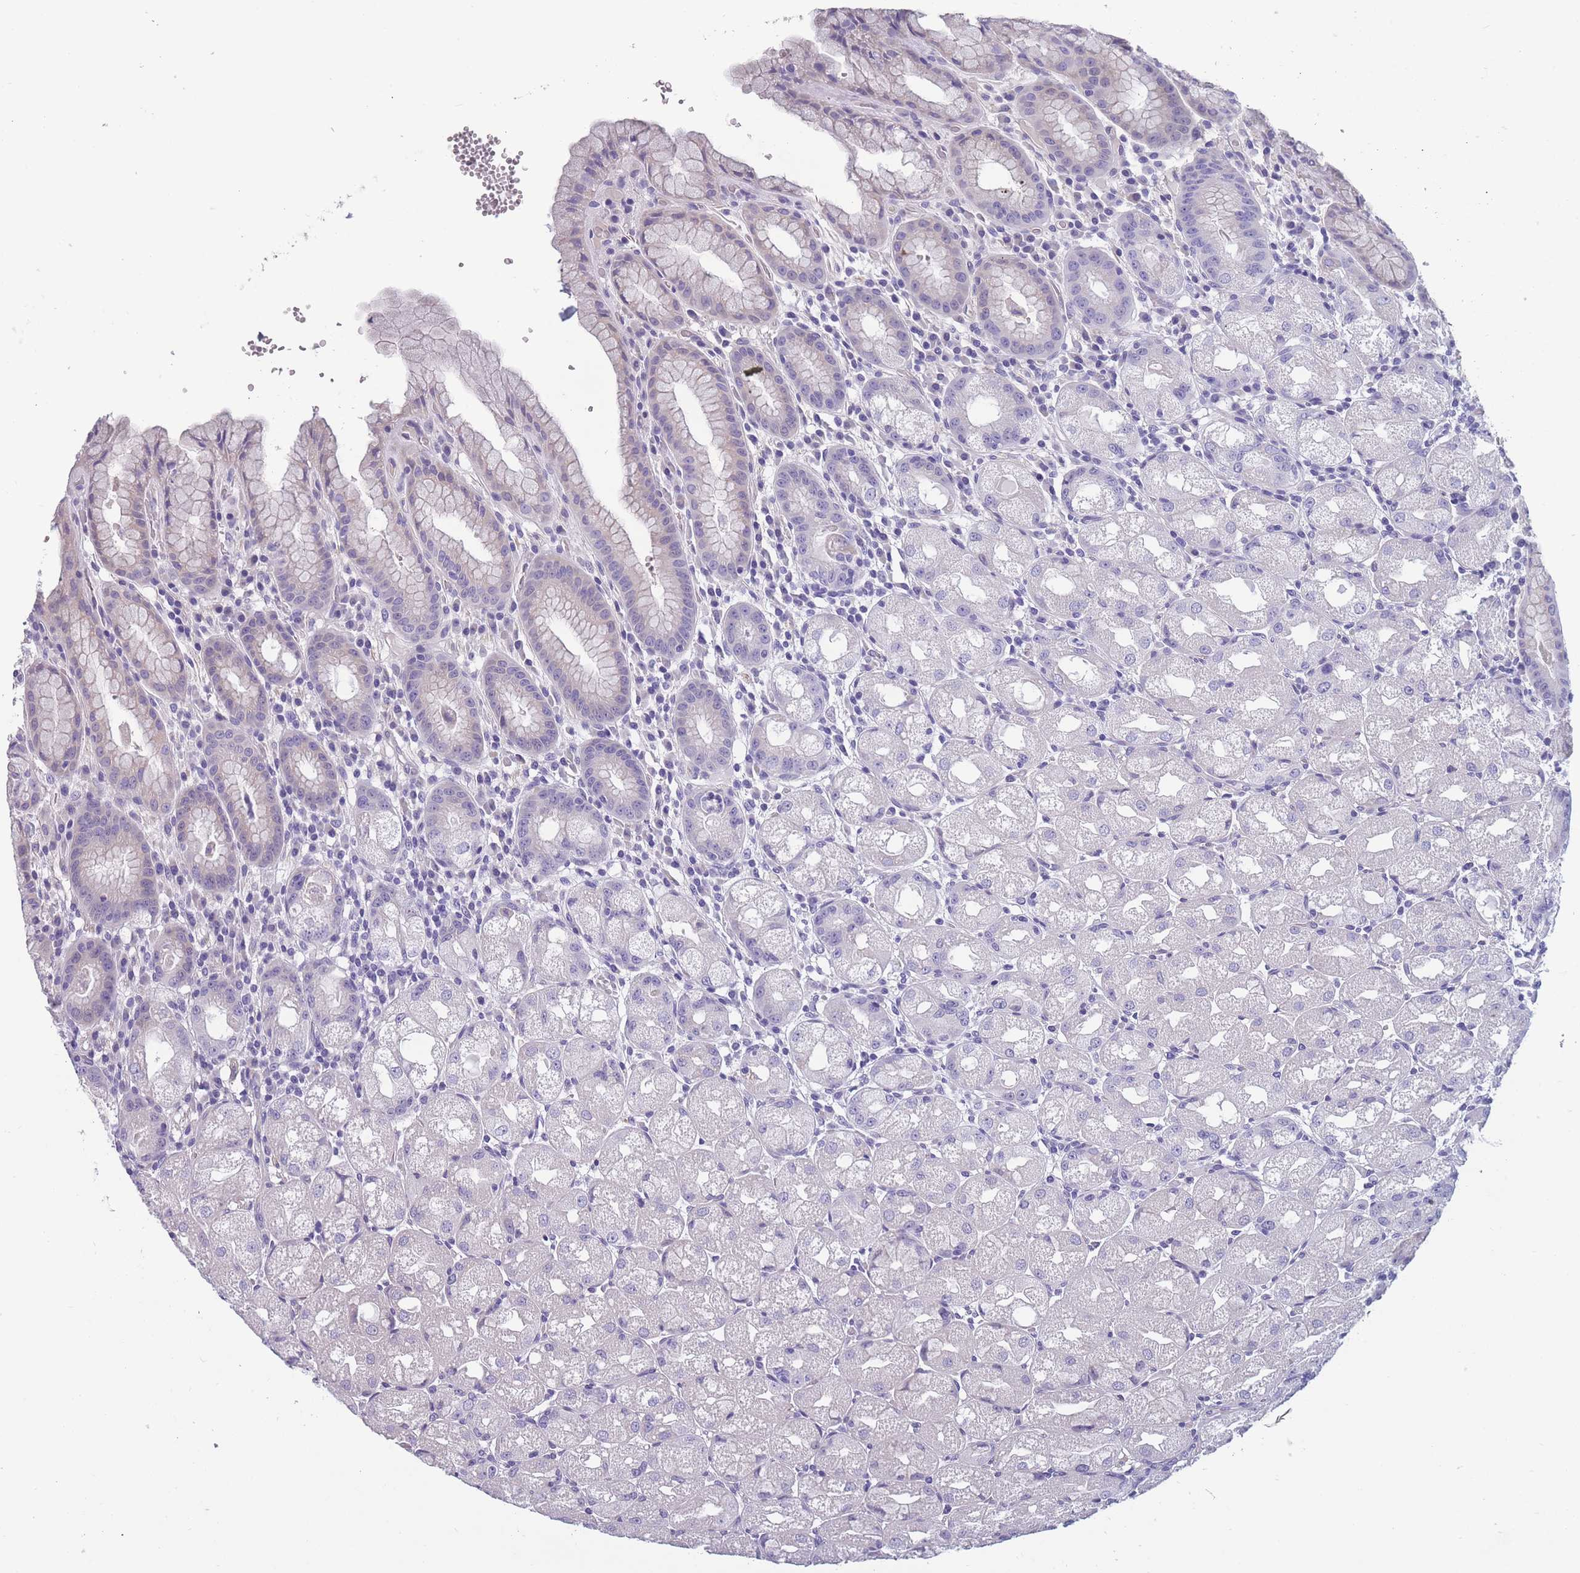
{"staining": {"intensity": "negative", "quantity": "none", "location": "none"}, "tissue": "stomach", "cell_type": "Glandular cells", "image_type": "normal", "snomed": [{"axis": "morphology", "description": "Normal tissue, NOS"}, {"axis": "topography", "description": "Stomach, upper"}], "caption": "Protein analysis of benign stomach reveals no significant staining in glandular cells. (Immunohistochemistry (ihc), brightfield microscopy, high magnification).", "gene": "OR4C5", "patient": {"sex": "male", "age": 52}}